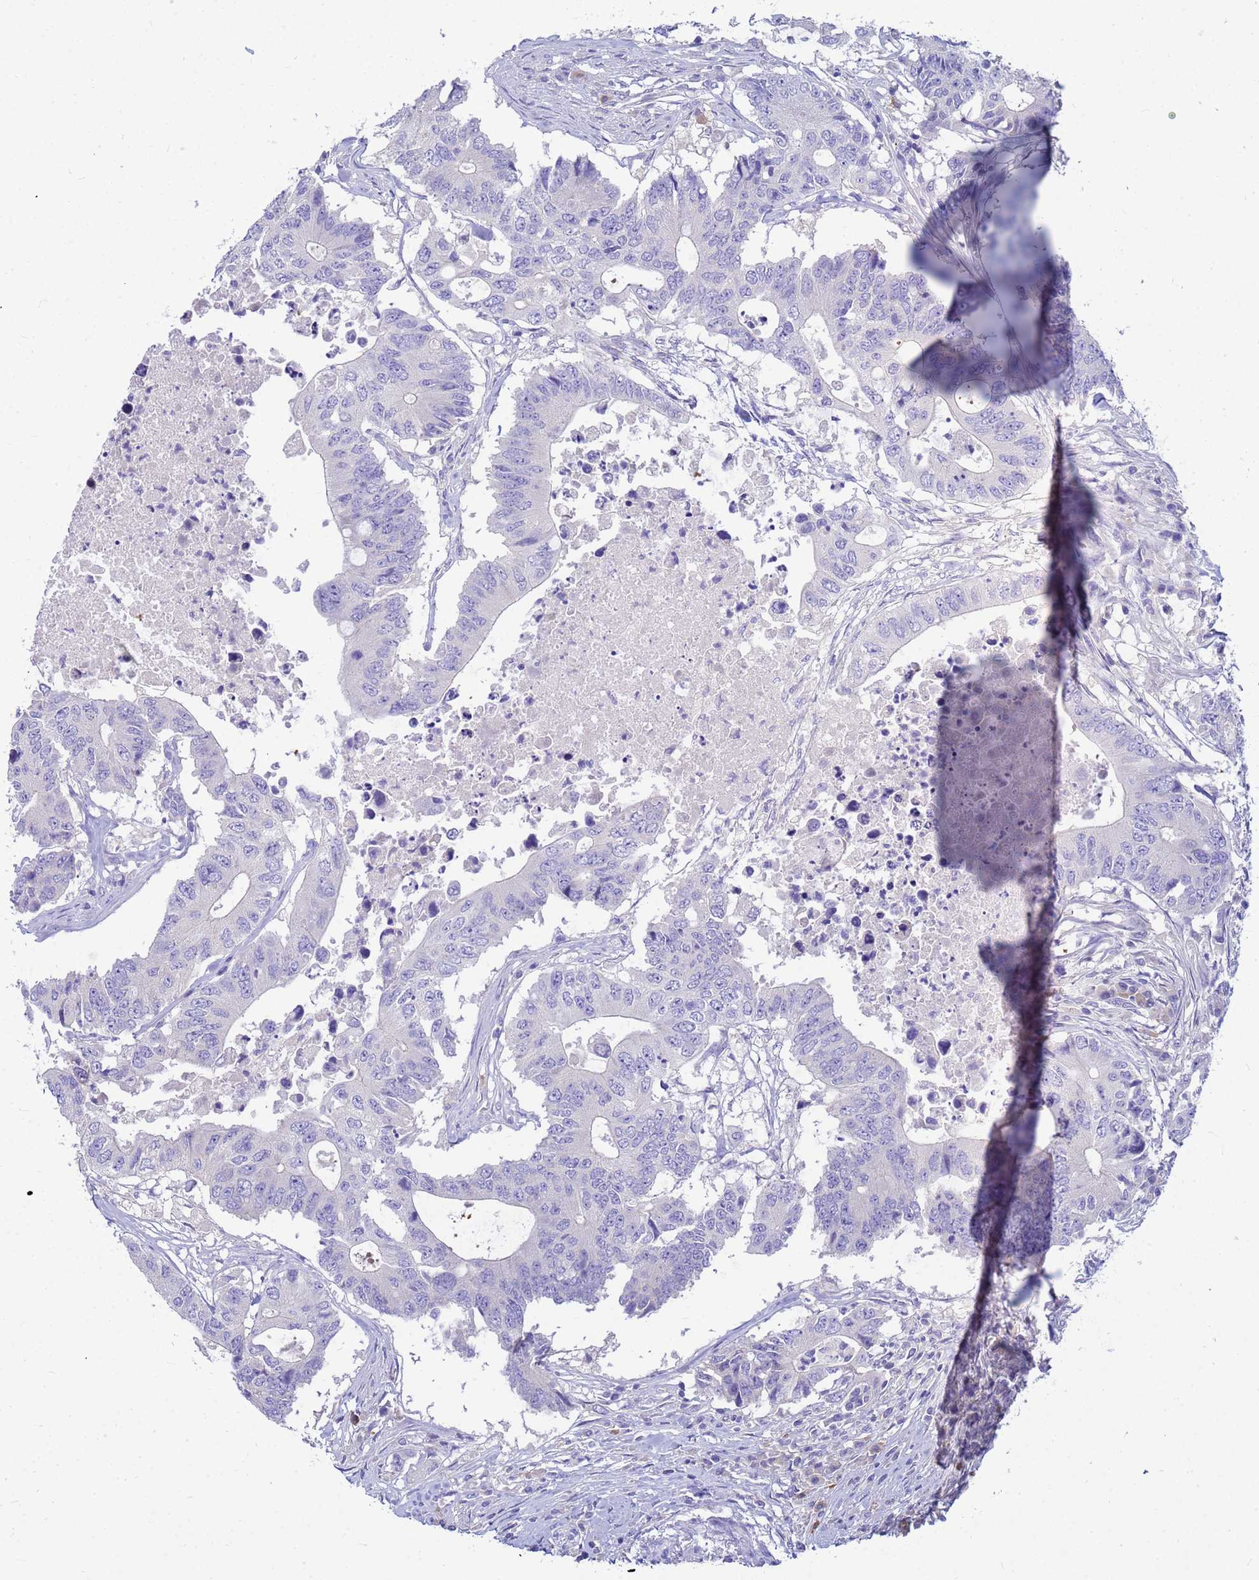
{"staining": {"intensity": "negative", "quantity": "none", "location": "none"}, "tissue": "colorectal cancer", "cell_type": "Tumor cells", "image_type": "cancer", "snomed": [{"axis": "morphology", "description": "Adenocarcinoma, NOS"}, {"axis": "topography", "description": "Colon"}], "caption": "An immunohistochemistry image of colorectal cancer (adenocarcinoma) is shown. There is no staining in tumor cells of colorectal cancer (adenocarcinoma).", "gene": "DPRX", "patient": {"sex": "male", "age": 71}}